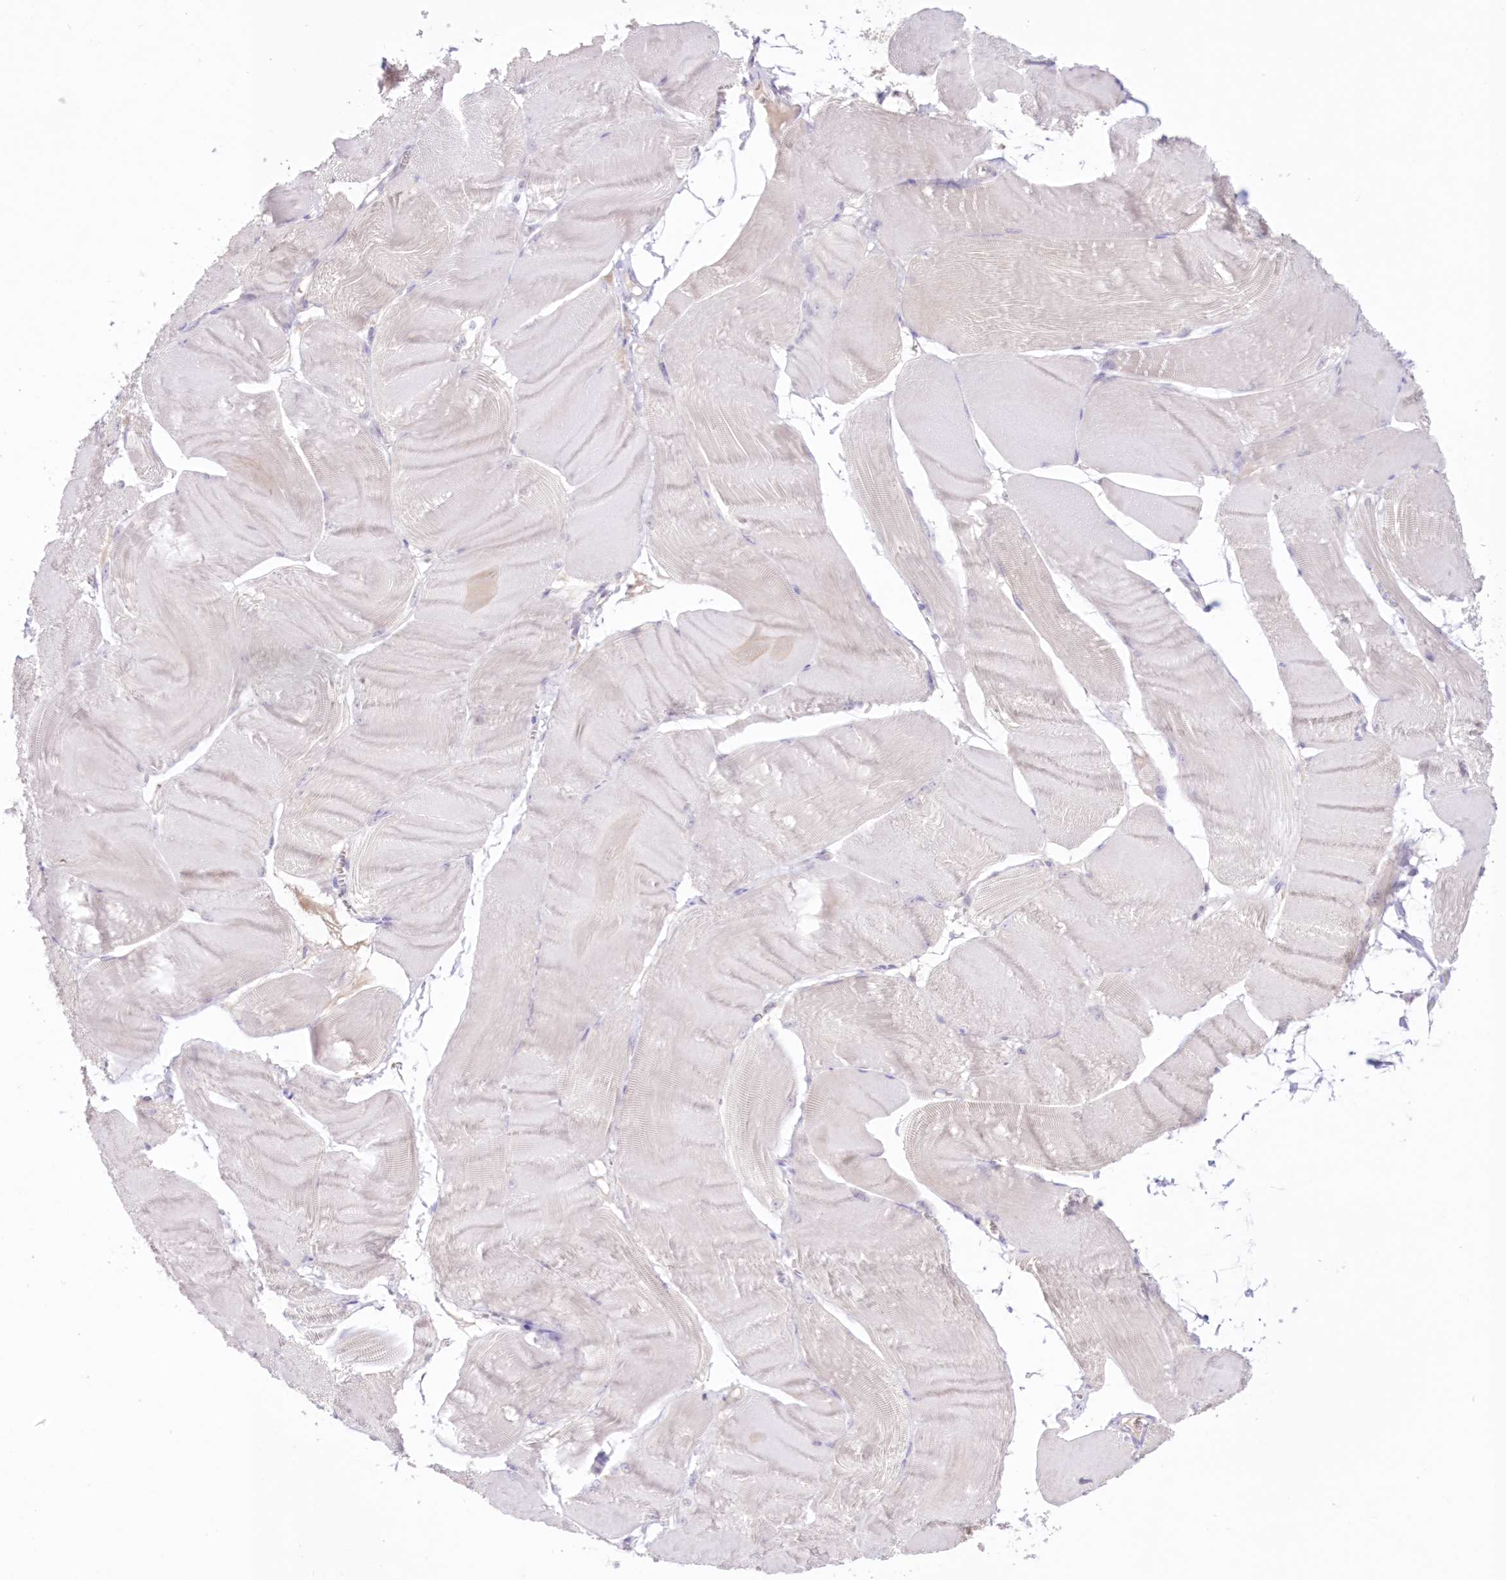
{"staining": {"intensity": "negative", "quantity": "none", "location": "none"}, "tissue": "skeletal muscle", "cell_type": "Myocytes", "image_type": "normal", "snomed": [{"axis": "morphology", "description": "Normal tissue, NOS"}, {"axis": "morphology", "description": "Basal cell carcinoma"}, {"axis": "topography", "description": "Skeletal muscle"}], "caption": "Myocytes are negative for protein expression in normal human skeletal muscle. The staining was performed using DAB (3,3'-diaminobenzidine) to visualize the protein expression in brown, while the nuclei were stained in blue with hematoxylin (Magnification: 20x).", "gene": "NEU4", "patient": {"sex": "female", "age": 64}}